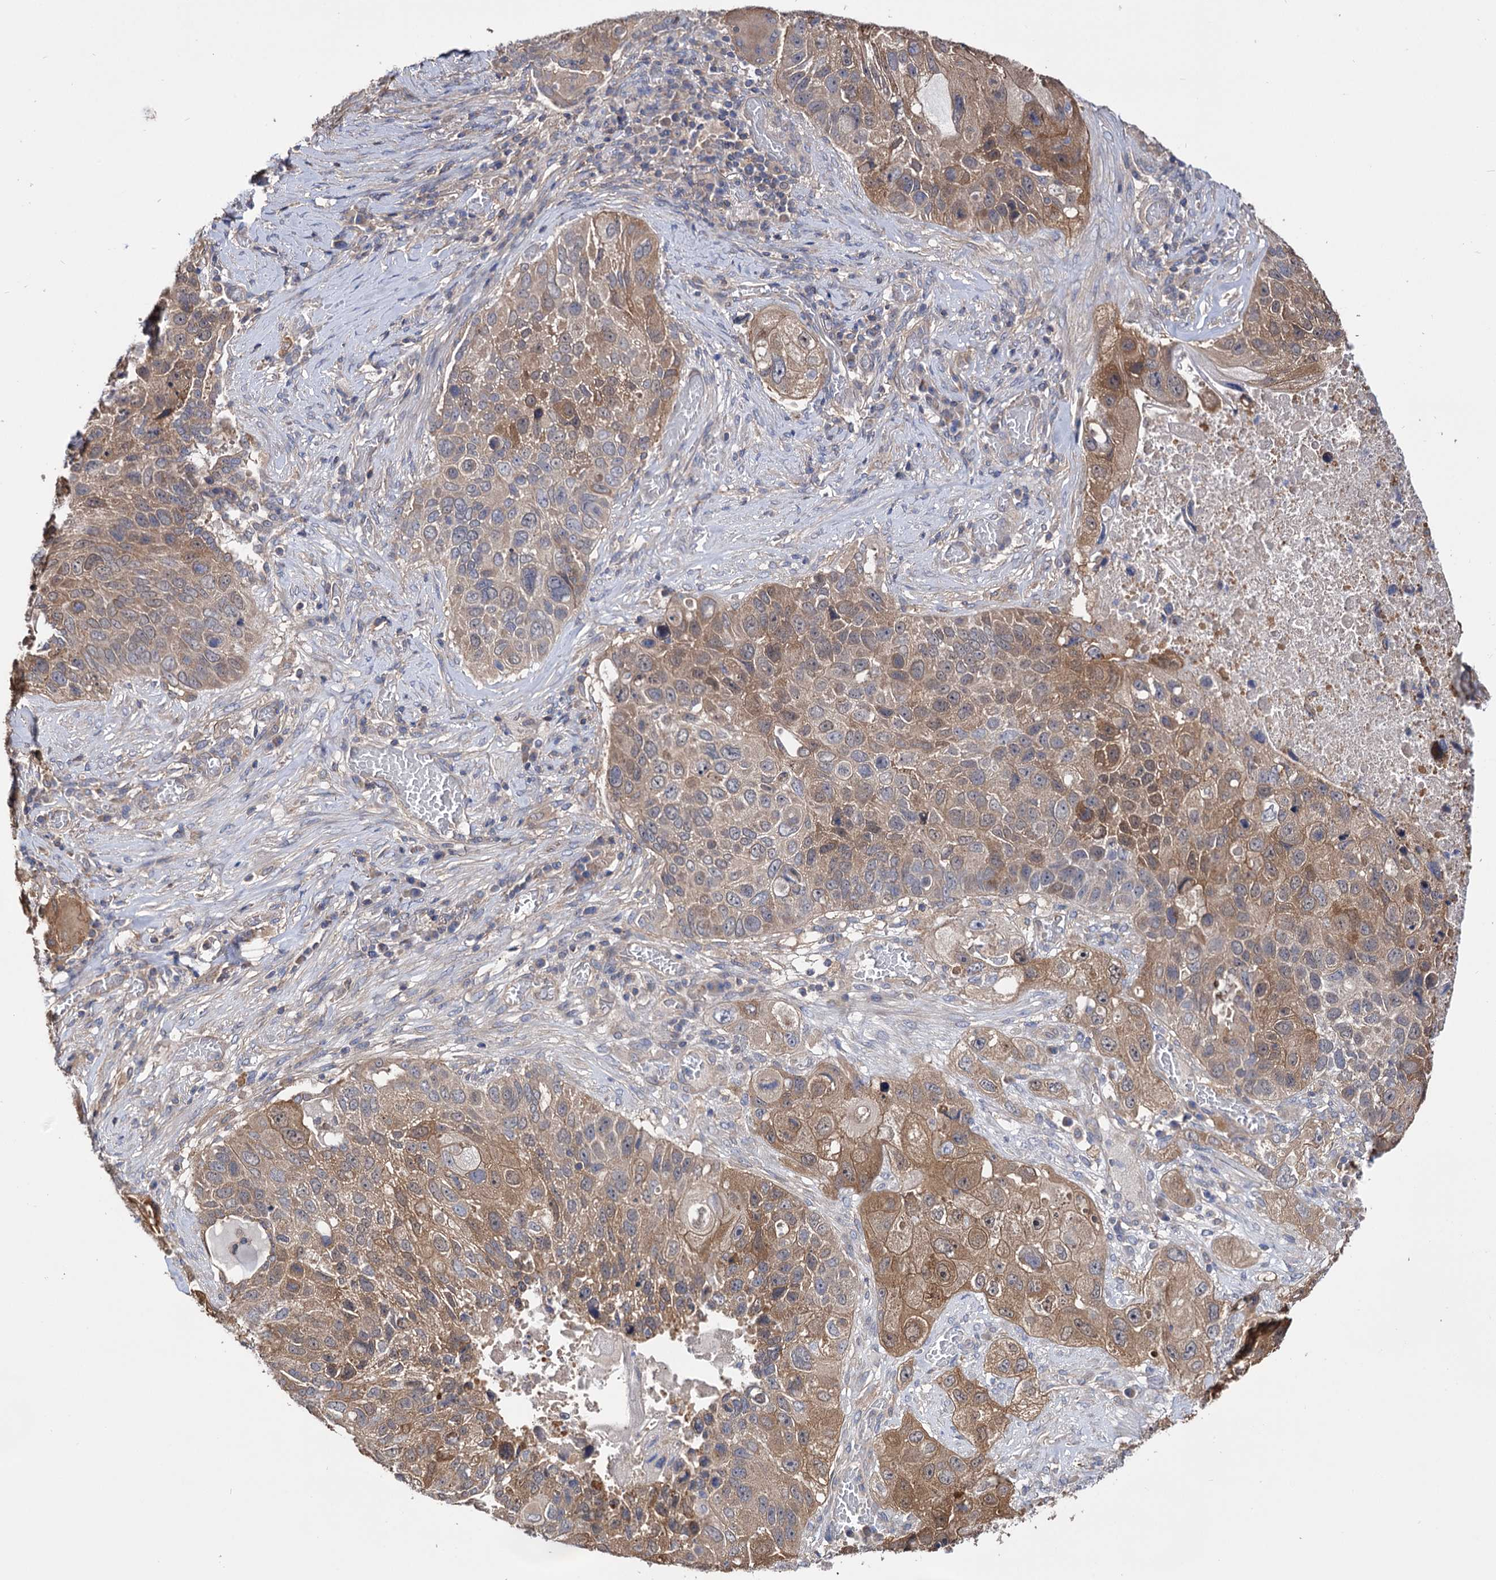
{"staining": {"intensity": "moderate", "quantity": ">75%", "location": "cytoplasmic/membranous"}, "tissue": "lung cancer", "cell_type": "Tumor cells", "image_type": "cancer", "snomed": [{"axis": "morphology", "description": "Squamous cell carcinoma, NOS"}, {"axis": "topography", "description": "Lung"}], "caption": "DAB immunohistochemical staining of lung squamous cell carcinoma shows moderate cytoplasmic/membranous protein positivity in about >75% of tumor cells.", "gene": "IDI1", "patient": {"sex": "male", "age": 61}}